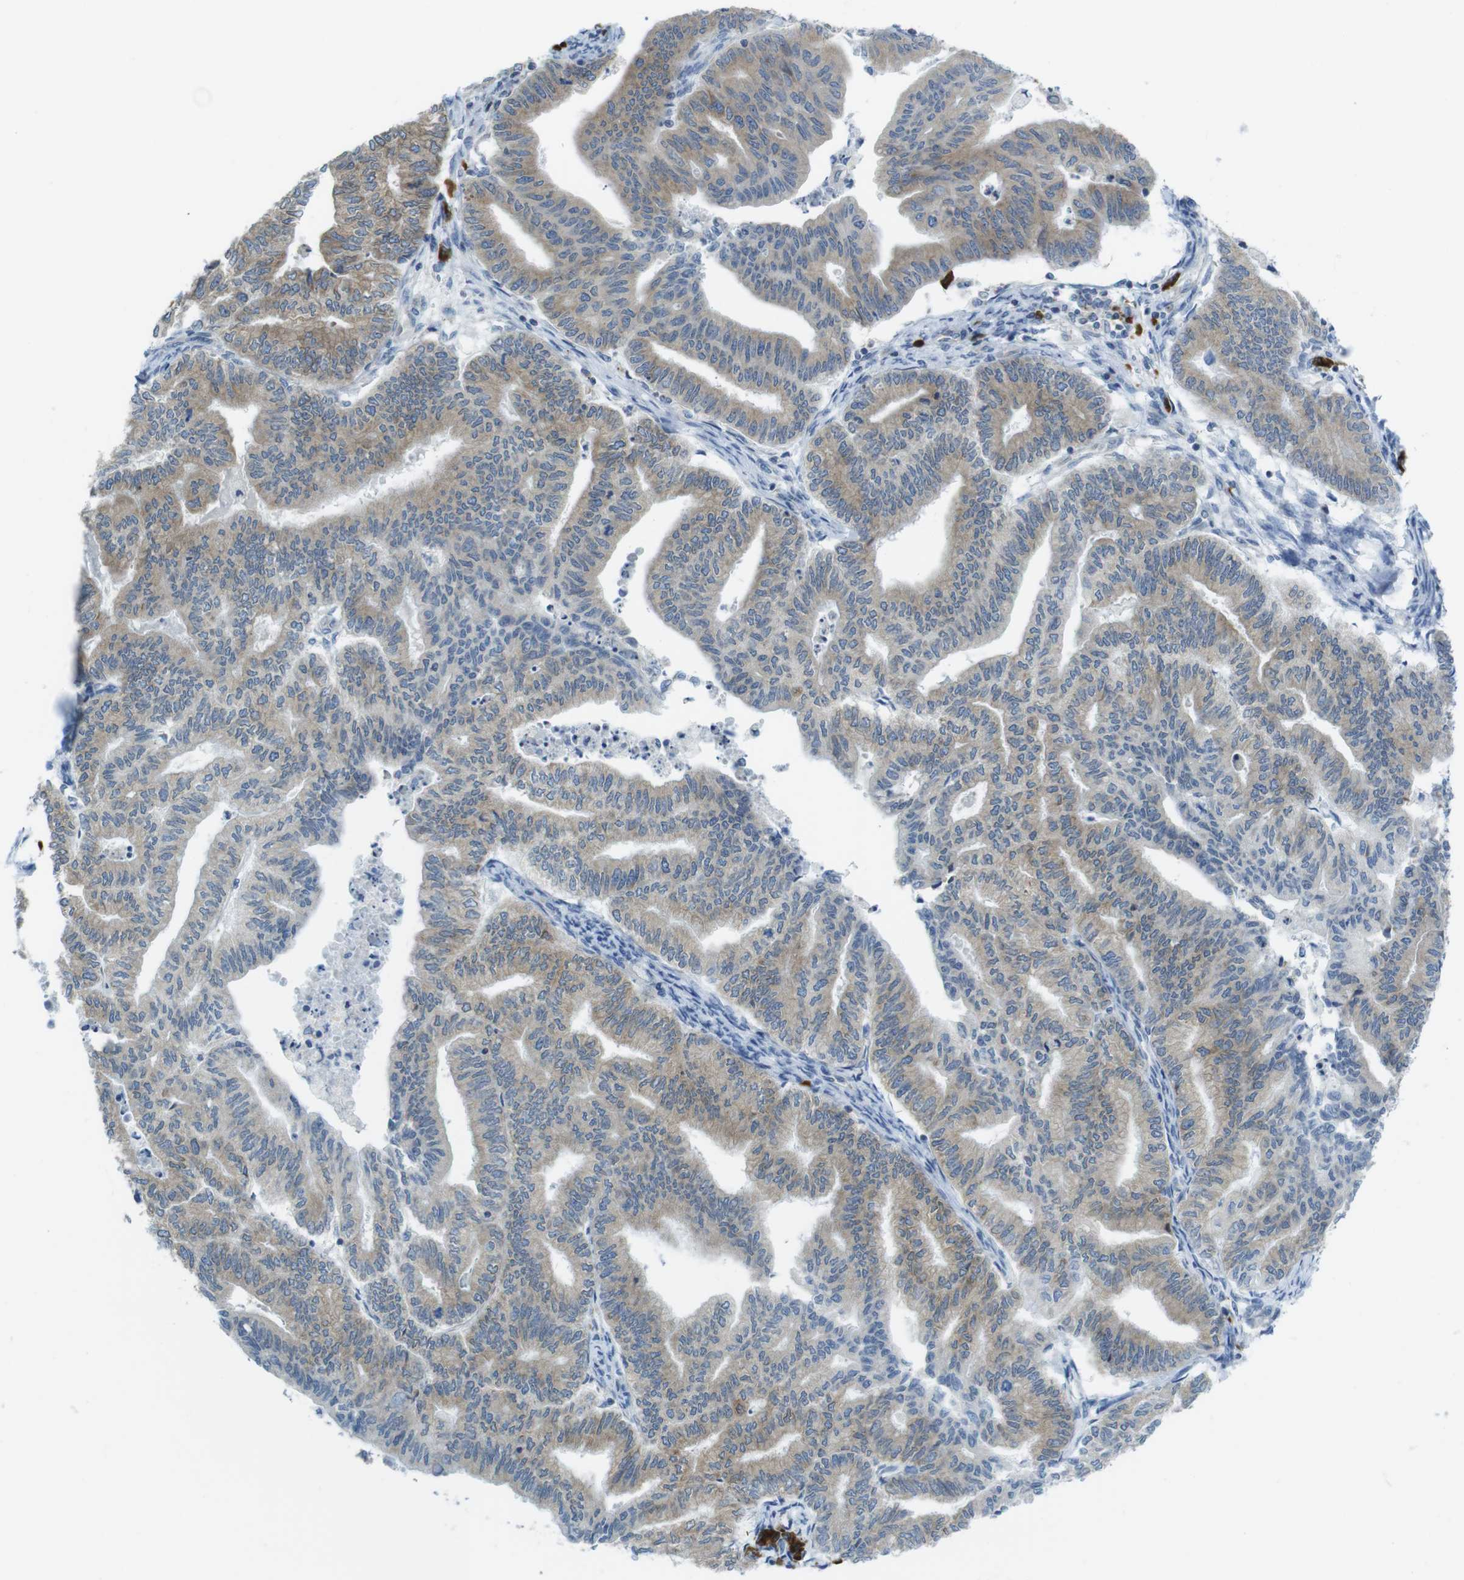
{"staining": {"intensity": "moderate", "quantity": ">75%", "location": "cytoplasmic/membranous"}, "tissue": "endometrial cancer", "cell_type": "Tumor cells", "image_type": "cancer", "snomed": [{"axis": "morphology", "description": "Adenocarcinoma, NOS"}, {"axis": "topography", "description": "Endometrium"}], "caption": "Brown immunohistochemical staining in human endometrial adenocarcinoma reveals moderate cytoplasmic/membranous positivity in approximately >75% of tumor cells.", "gene": "CLPTM1L", "patient": {"sex": "female", "age": 79}}